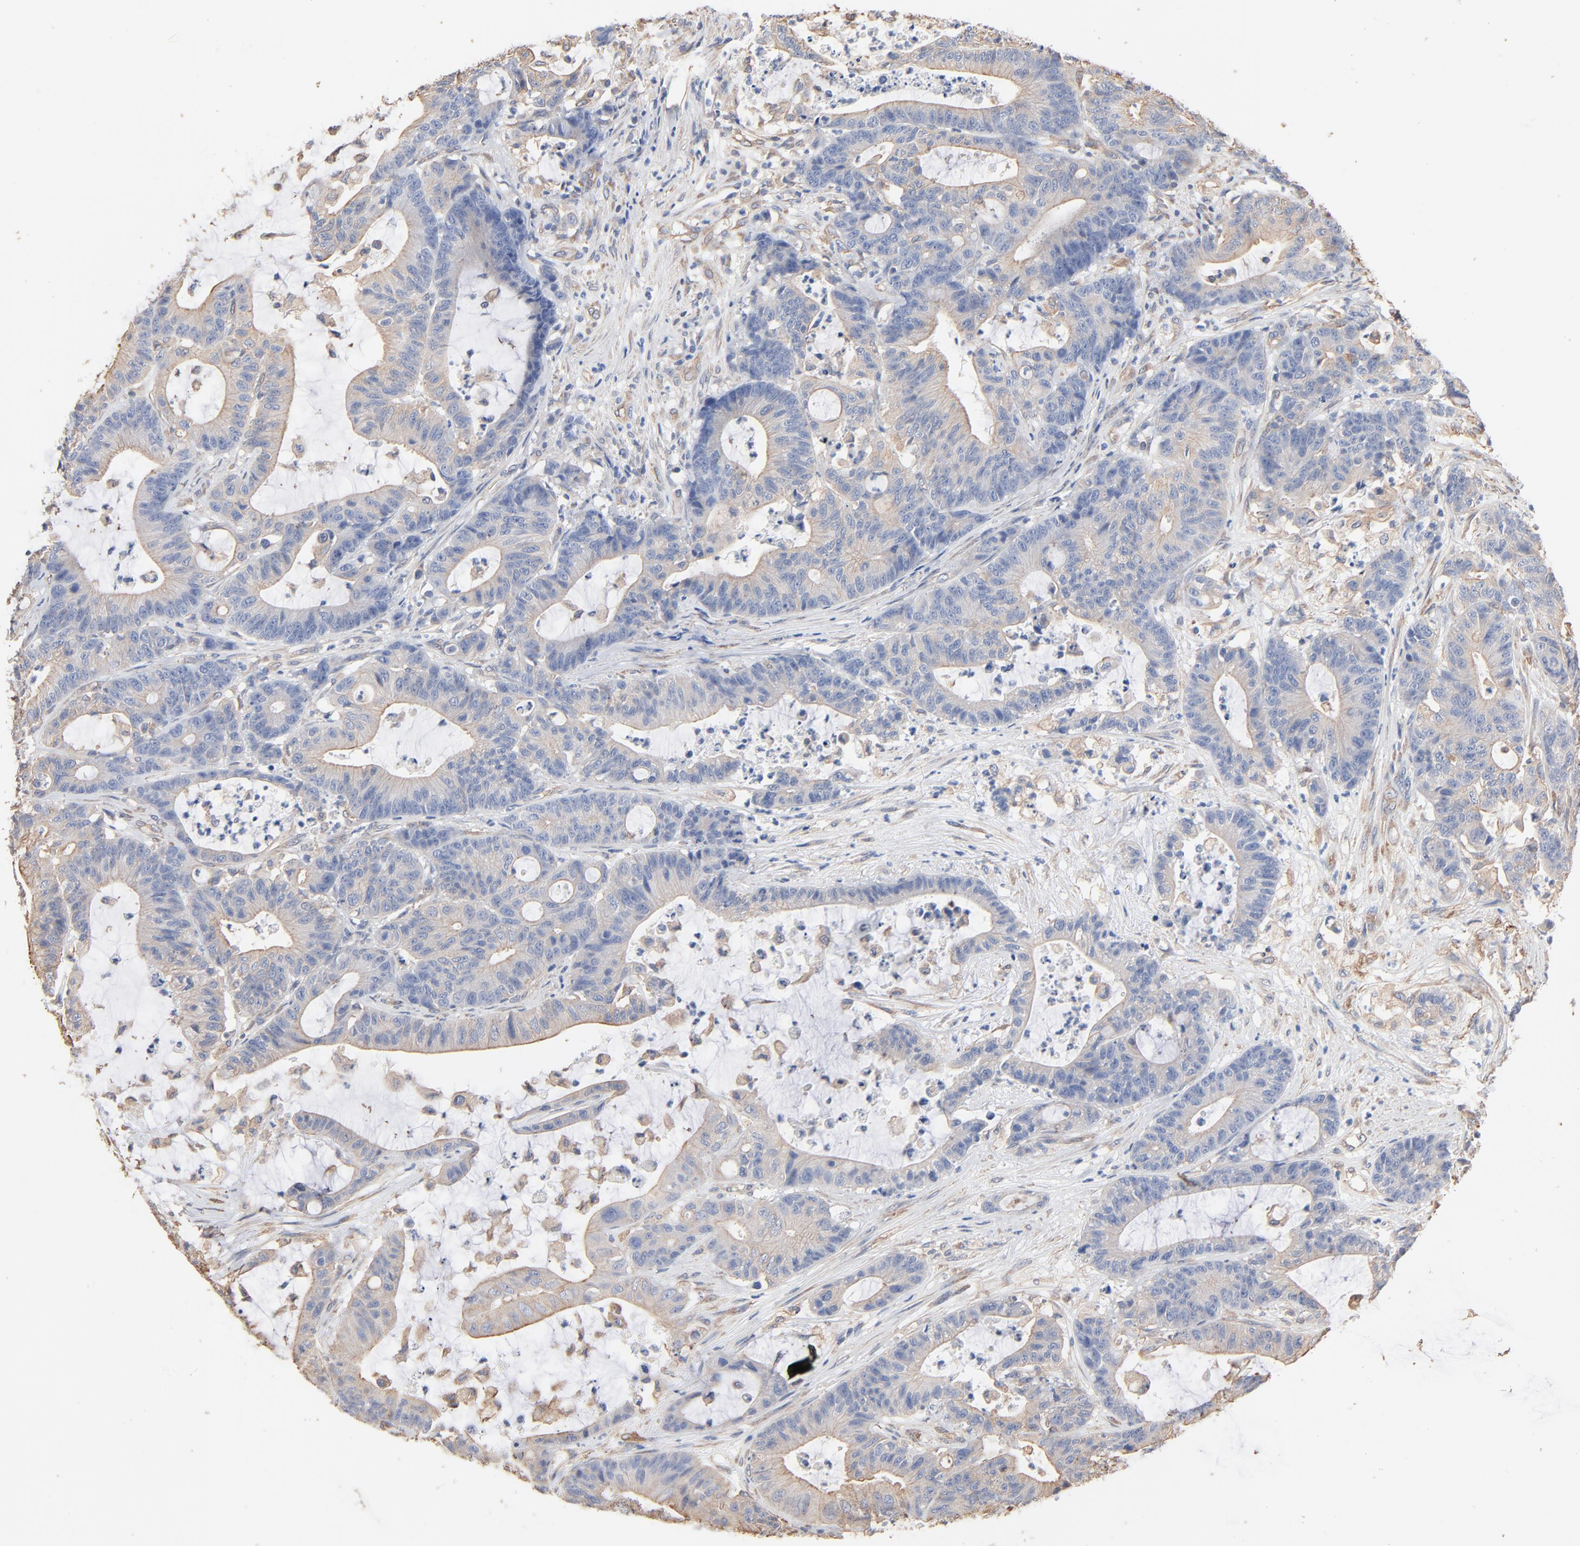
{"staining": {"intensity": "weak", "quantity": "<25%", "location": "cytoplasmic/membranous"}, "tissue": "colorectal cancer", "cell_type": "Tumor cells", "image_type": "cancer", "snomed": [{"axis": "morphology", "description": "Adenocarcinoma, NOS"}, {"axis": "topography", "description": "Colon"}], "caption": "Immunohistochemical staining of colorectal cancer shows no significant staining in tumor cells.", "gene": "ABCD4", "patient": {"sex": "female", "age": 84}}